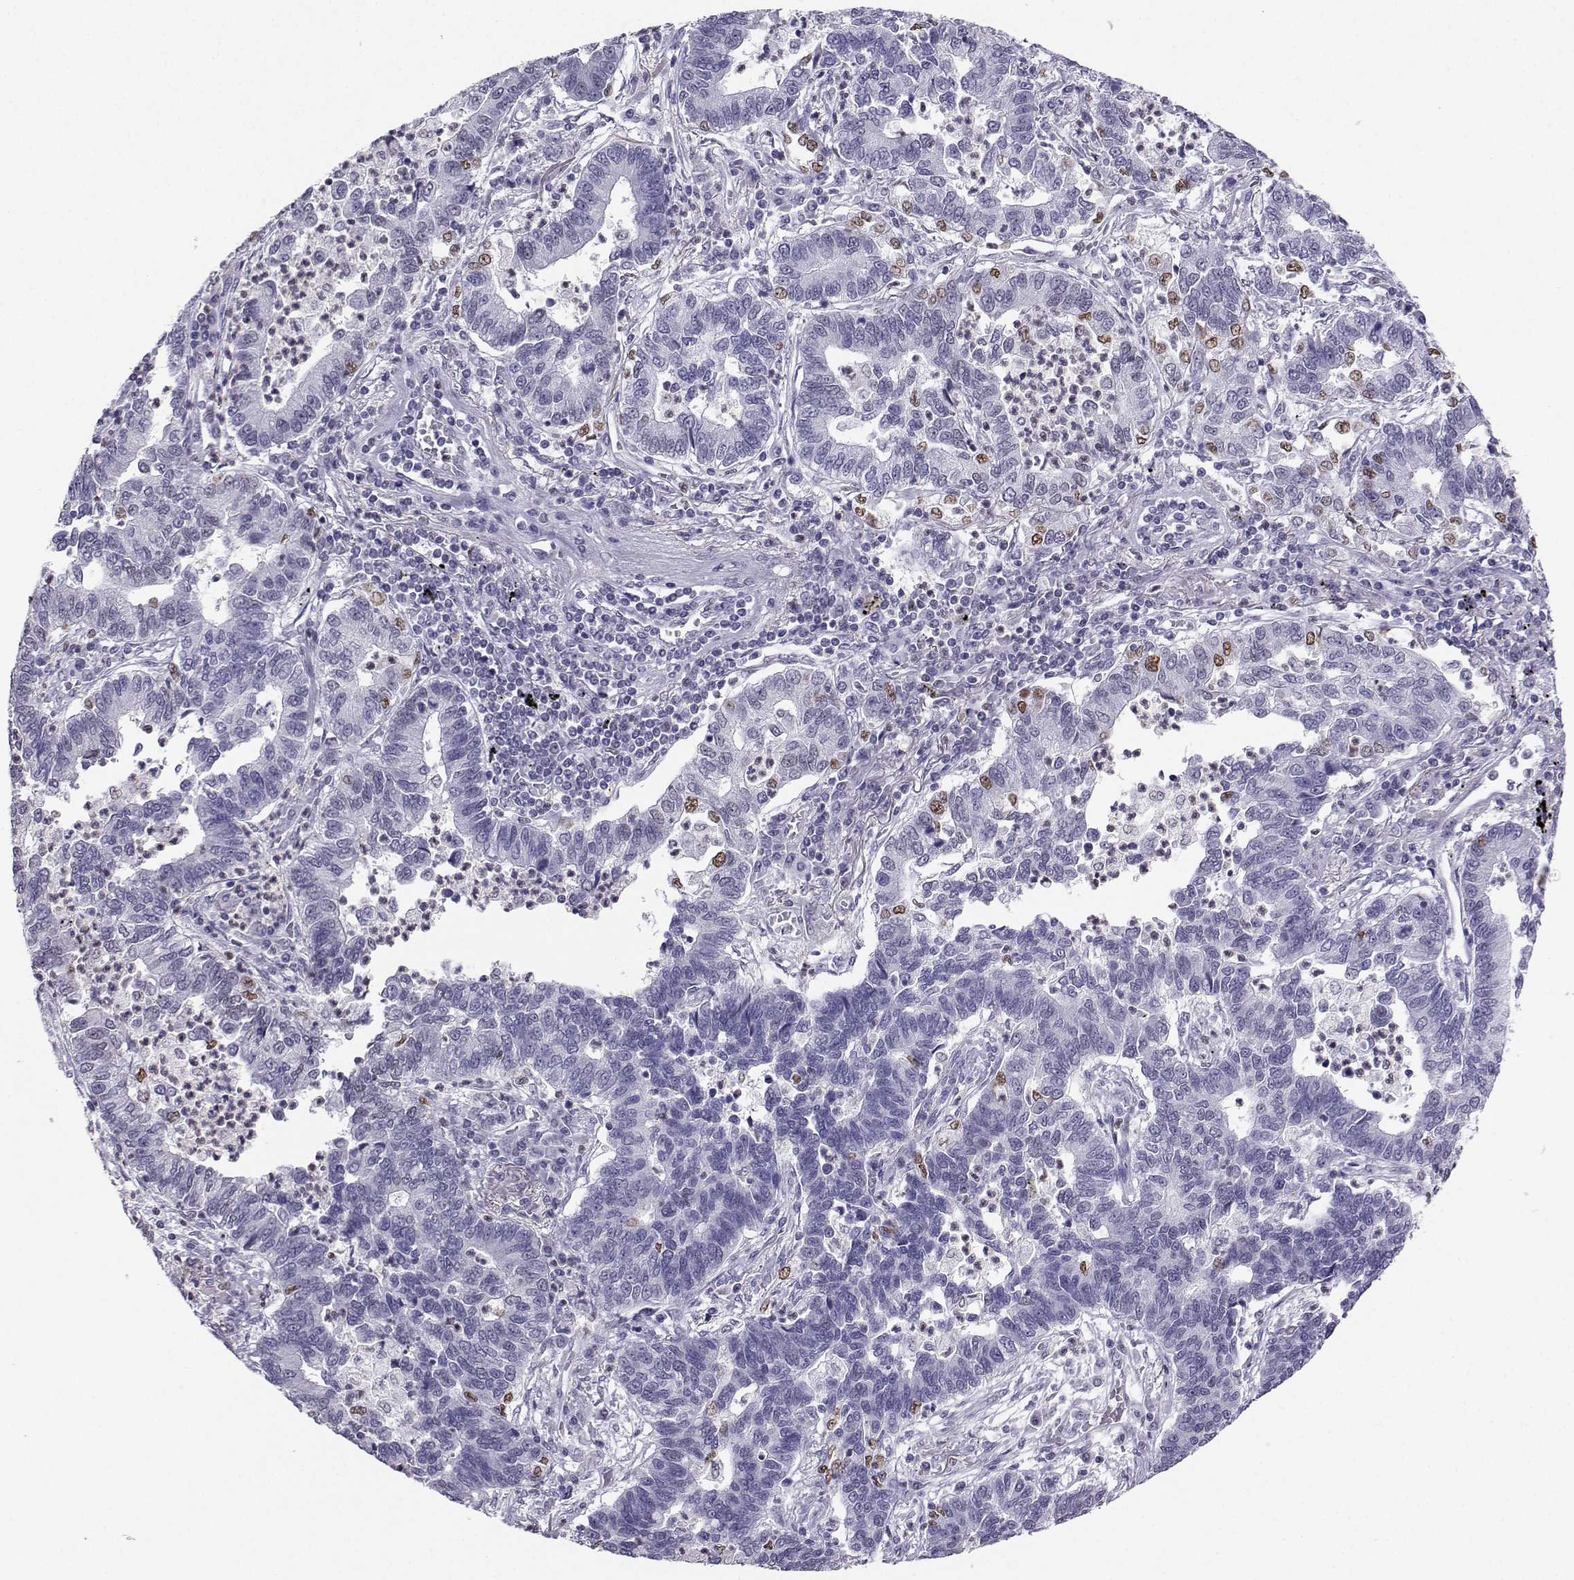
{"staining": {"intensity": "moderate", "quantity": "<25%", "location": "nuclear"}, "tissue": "lung cancer", "cell_type": "Tumor cells", "image_type": "cancer", "snomed": [{"axis": "morphology", "description": "Adenocarcinoma, NOS"}, {"axis": "topography", "description": "Lung"}], "caption": "Protein analysis of adenocarcinoma (lung) tissue shows moderate nuclear positivity in approximately <25% of tumor cells.", "gene": "TEDC2", "patient": {"sex": "female", "age": 57}}